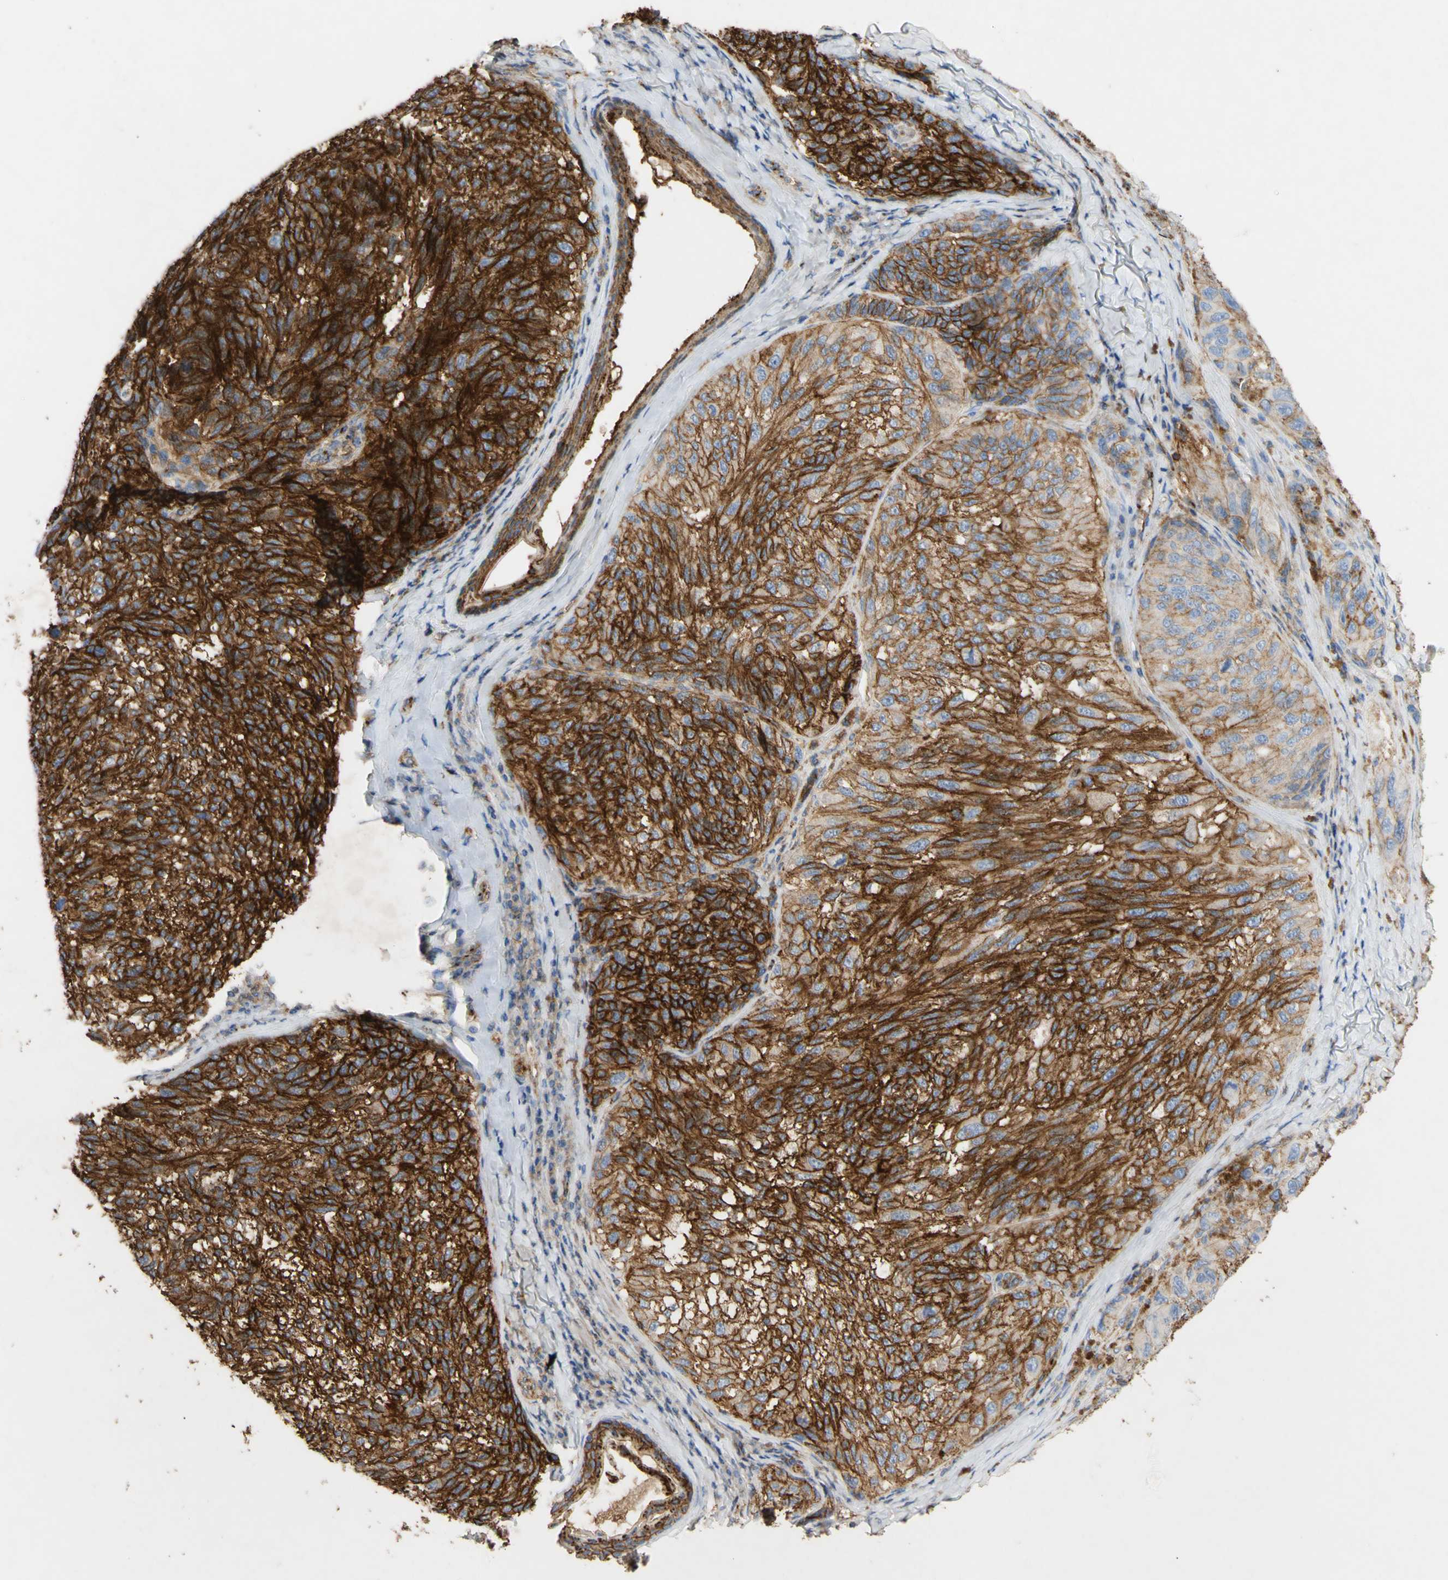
{"staining": {"intensity": "strong", "quantity": ">75%", "location": "cytoplasmic/membranous"}, "tissue": "melanoma", "cell_type": "Tumor cells", "image_type": "cancer", "snomed": [{"axis": "morphology", "description": "Malignant melanoma, NOS"}, {"axis": "topography", "description": "Skin"}], "caption": "Malignant melanoma stained with a protein marker demonstrates strong staining in tumor cells.", "gene": "ATP2A3", "patient": {"sex": "female", "age": 73}}